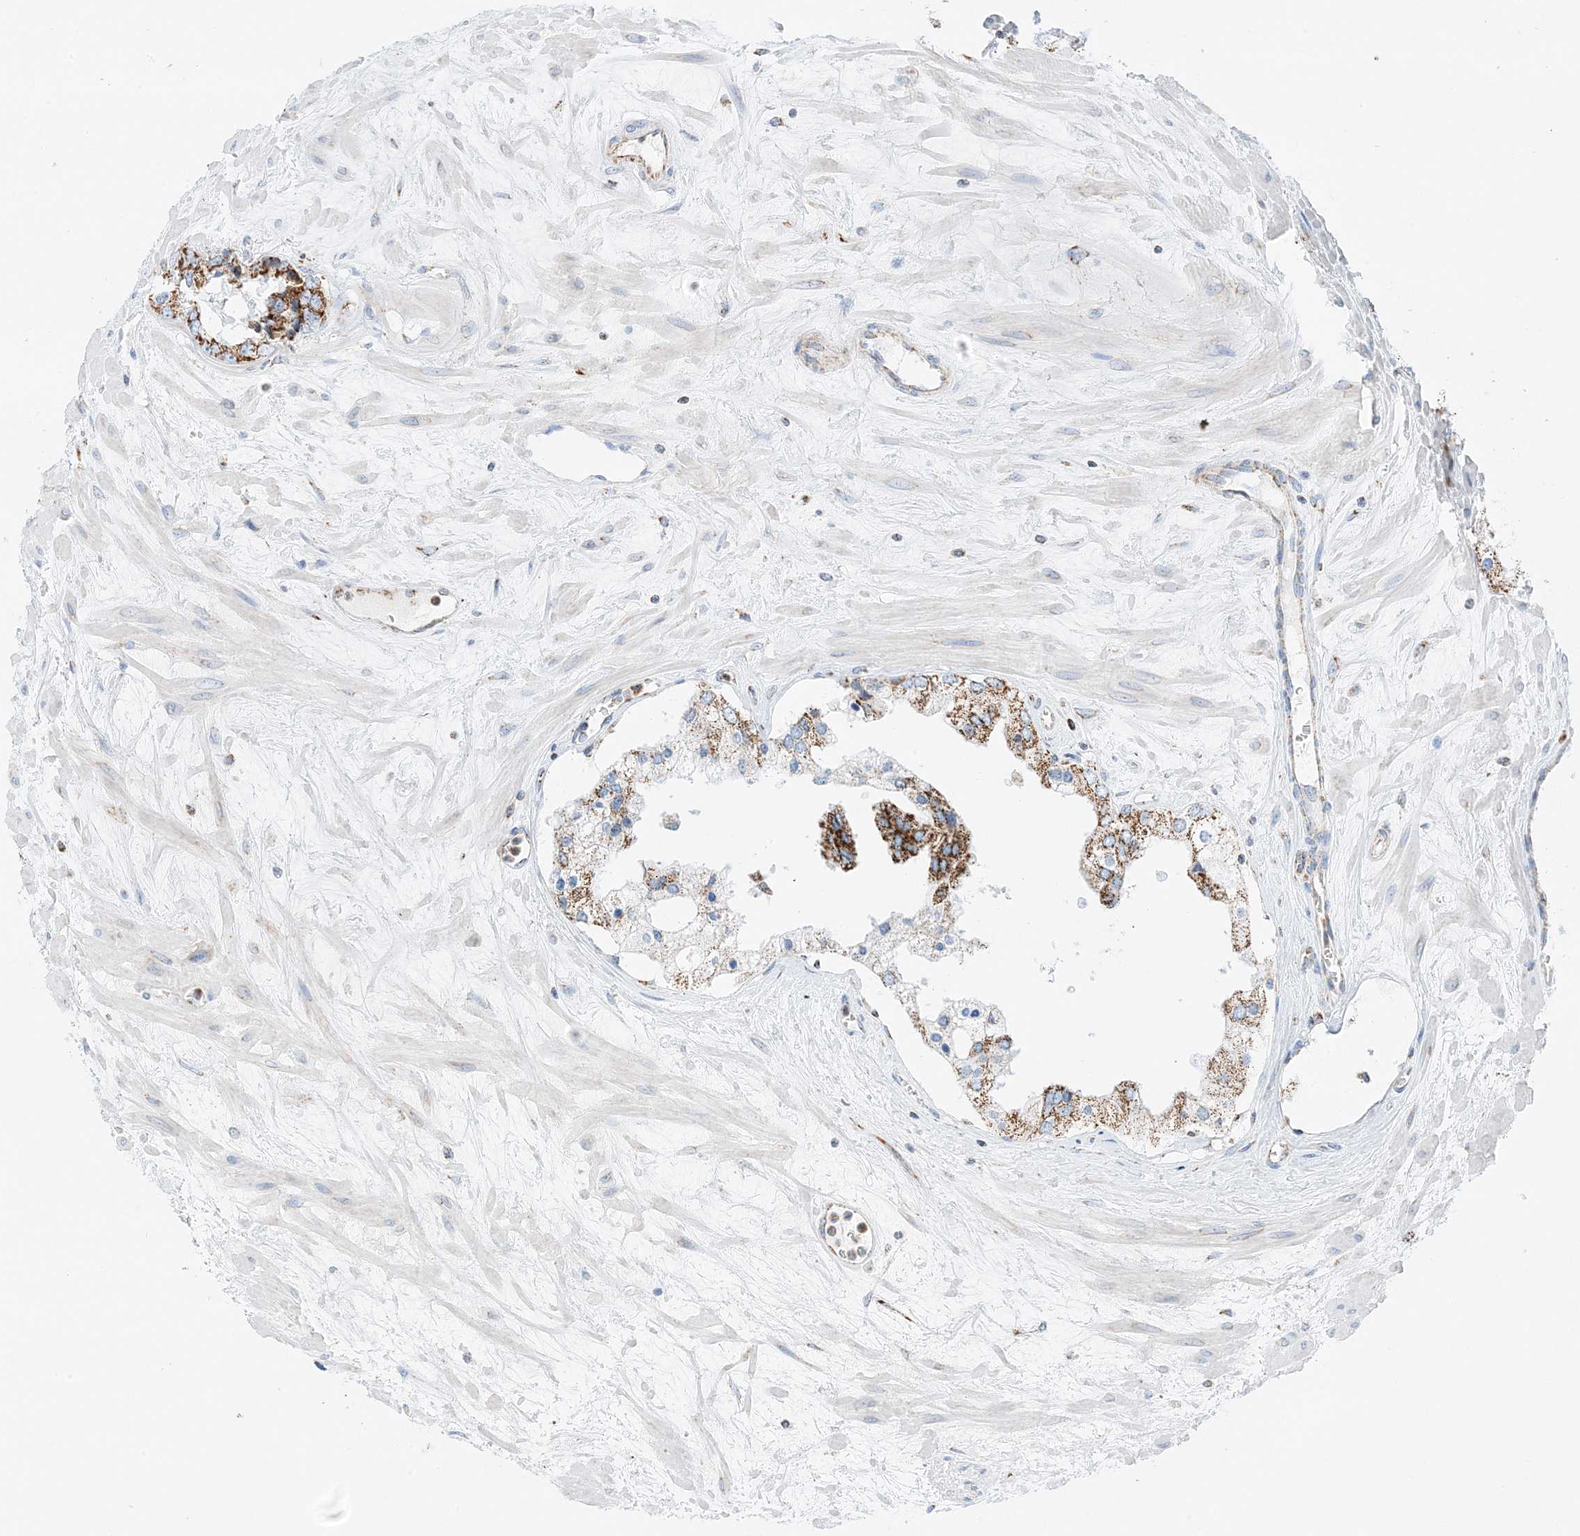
{"staining": {"intensity": "strong", "quantity": ">75%", "location": "cytoplasmic/membranous"}, "tissue": "prostate cancer", "cell_type": "Tumor cells", "image_type": "cancer", "snomed": [{"axis": "morphology", "description": "Adenocarcinoma, High grade"}, {"axis": "topography", "description": "Prostate"}], "caption": "Immunohistochemical staining of human adenocarcinoma (high-grade) (prostate) displays high levels of strong cytoplasmic/membranous staining in about >75% of tumor cells.", "gene": "CAPN13", "patient": {"sex": "male", "age": 66}}